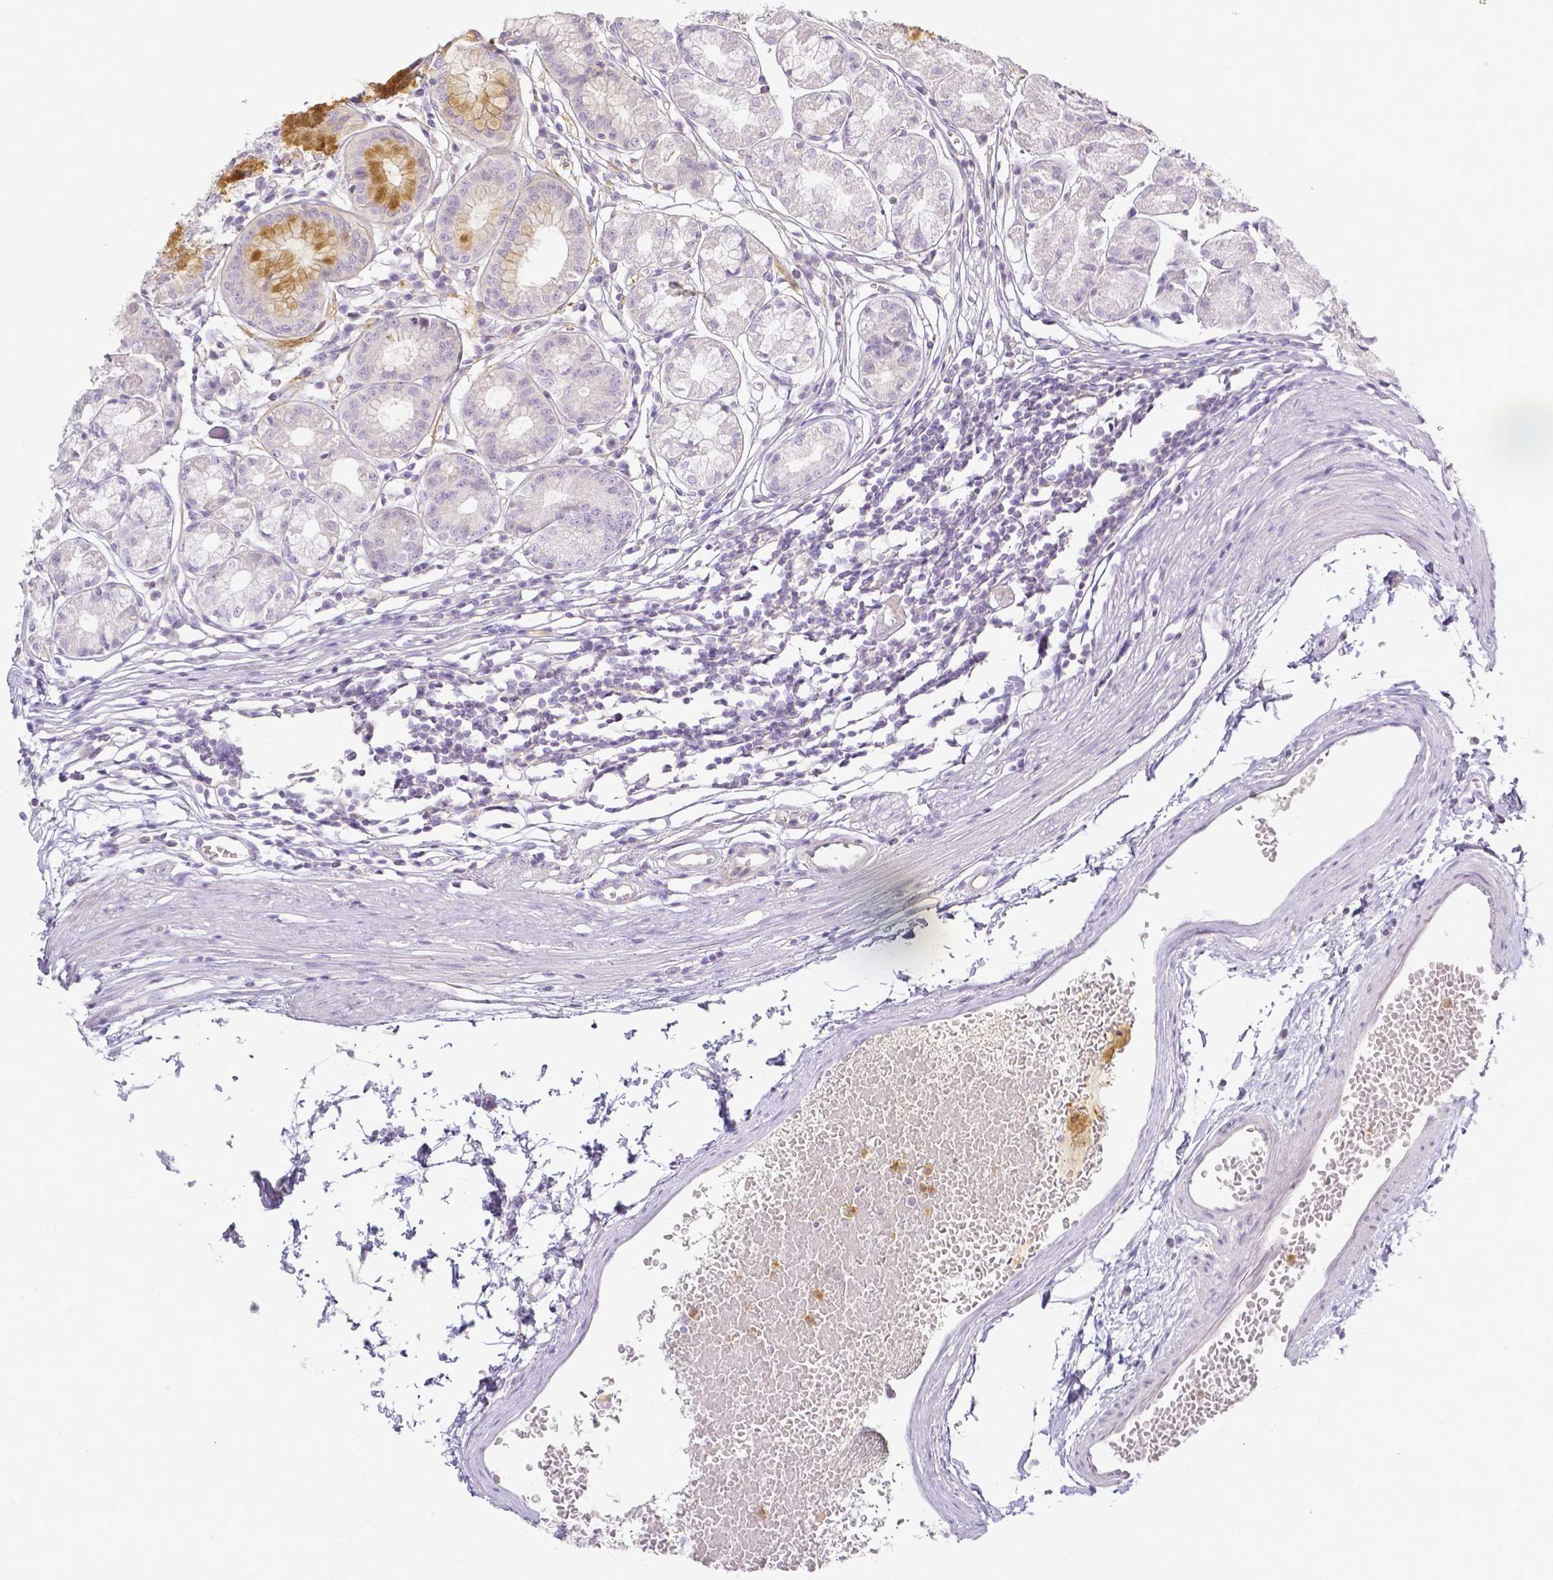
{"staining": {"intensity": "moderate", "quantity": "<25%", "location": "cytoplasmic/membranous"}, "tissue": "stomach", "cell_type": "Glandular cells", "image_type": "normal", "snomed": [{"axis": "morphology", "description": "Normal tissue, NOS"}, {"axis": "topography", "description": "Stomach"}], "caption": "Protein expression by immunohistochemistry reveals moderate cytoplasmic/membranous expression in about <25% of glandular cells in unremarkable stomach.", "gene": "KCNH1", "patient": {"sex": "male", "age": 55}}